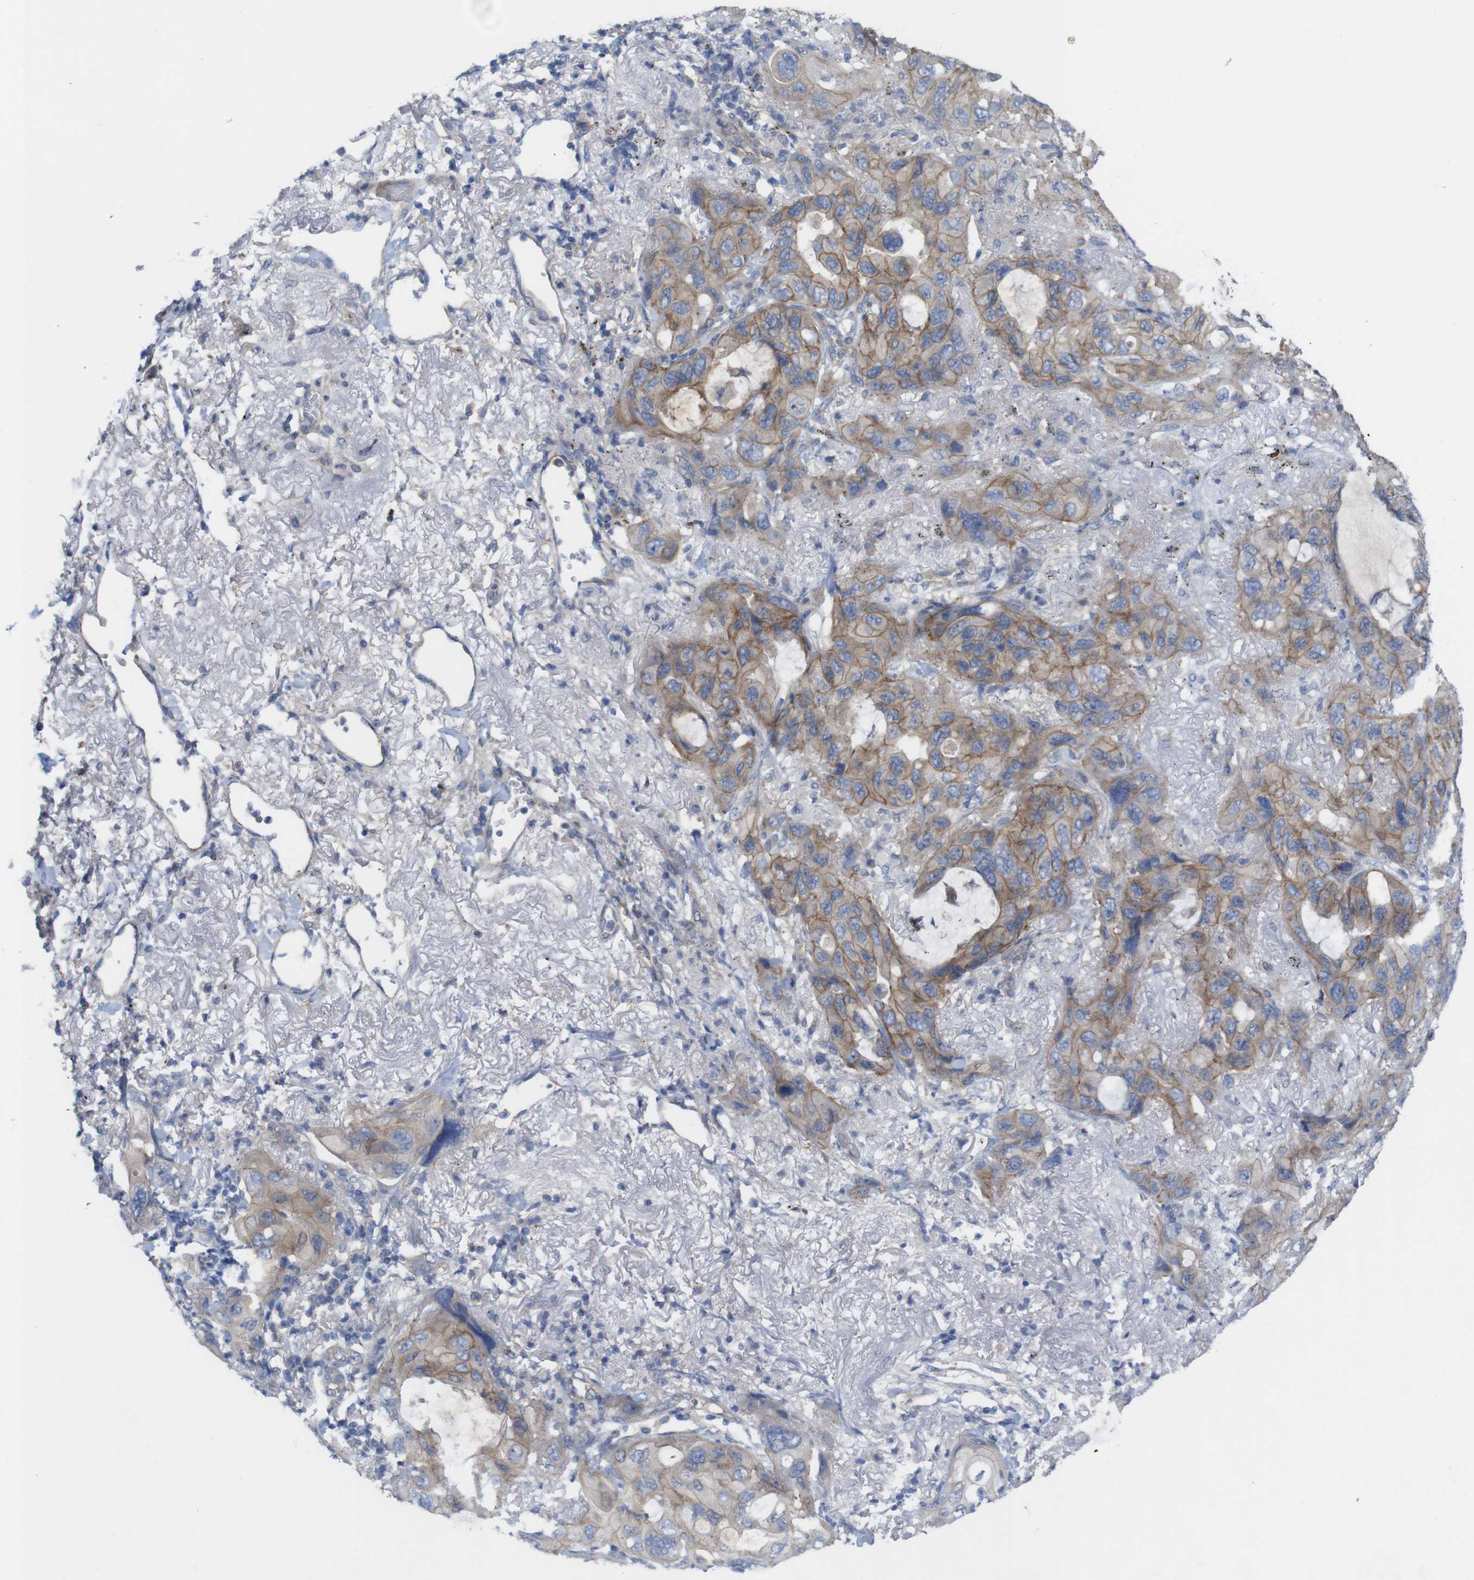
{"staining": {"intensity": "moderate", "quantity": ">75%", "location": "cytoplasmic/membranous"}, "tissue": "lung cancer", "cell_type": "Tumor cells", "image_type": "cancer", "snomed": [{"axis": "morphology", "description": "Squamous cell carcinoma, NOS"}, {"axis": "topography", "description": "Lung"}], "caption": "Protein expression analysis of lung squamous cell carcinoma reveals moderate cytoplasmic/membranous positivity in approximately >75% of tumor cells. (brown staining indicates protein expression, while blue staining denotes nuclei).", "gene": "KIDINS220", "patient": {"sex": "female", "age": 73}}